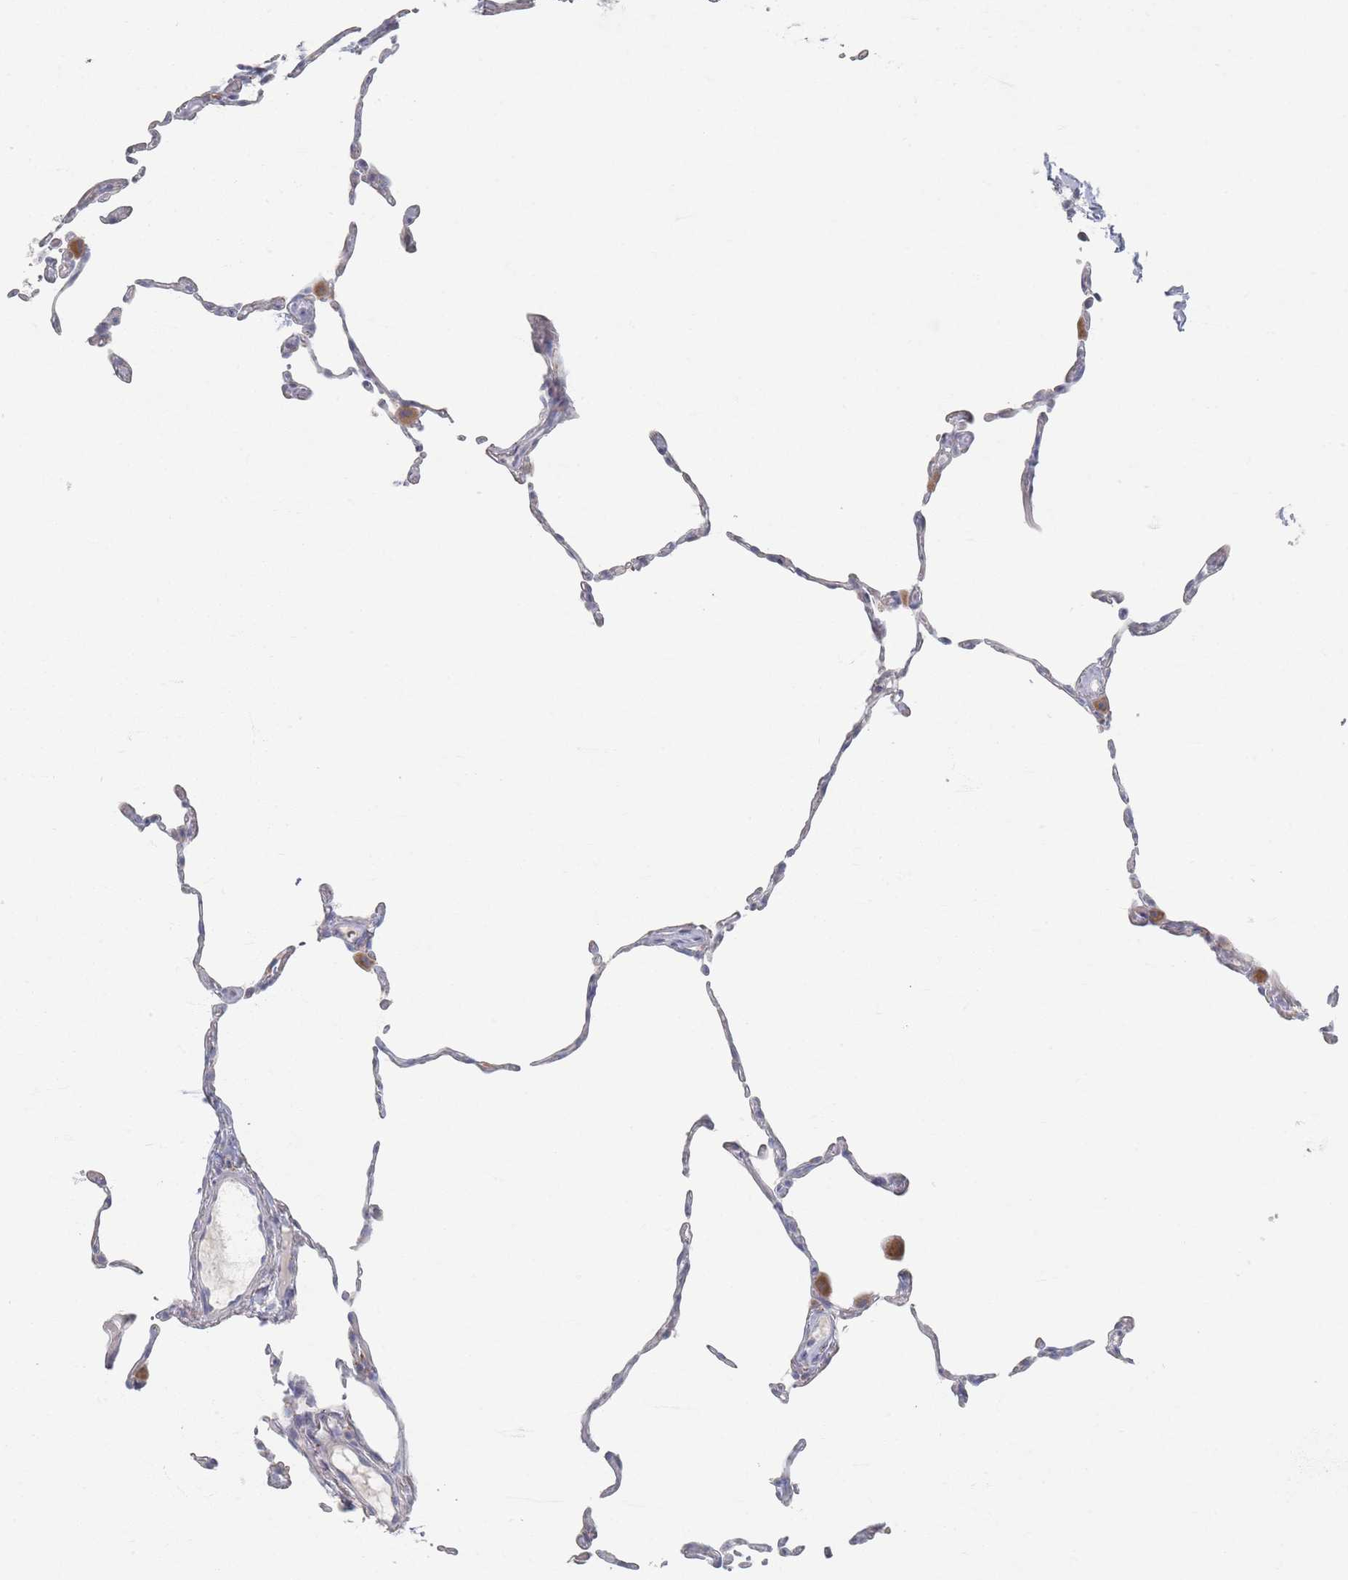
{"staining": {"intensity": "negative", "quantity": "none", "location": "none"}, "tissue": "lung", "cell_type": "Alveolar cells", "image_type": "normal", "snomed": [{"axis": "morphology", "description": "Normal tissue, NOS"}, {"axis": "topography", "description": "Lung"}], "caption": "Immunohistochemistry (IHC) image of normal human lung stained for a protein (brown), which displays no positivity in alveolar cells. (DAB immunohistochemistry (IHC) visualized using brightfield microscopy, high magnification).", "gene": "ENSG00000251357", "patient": {"sex": "female", "age": 57}}